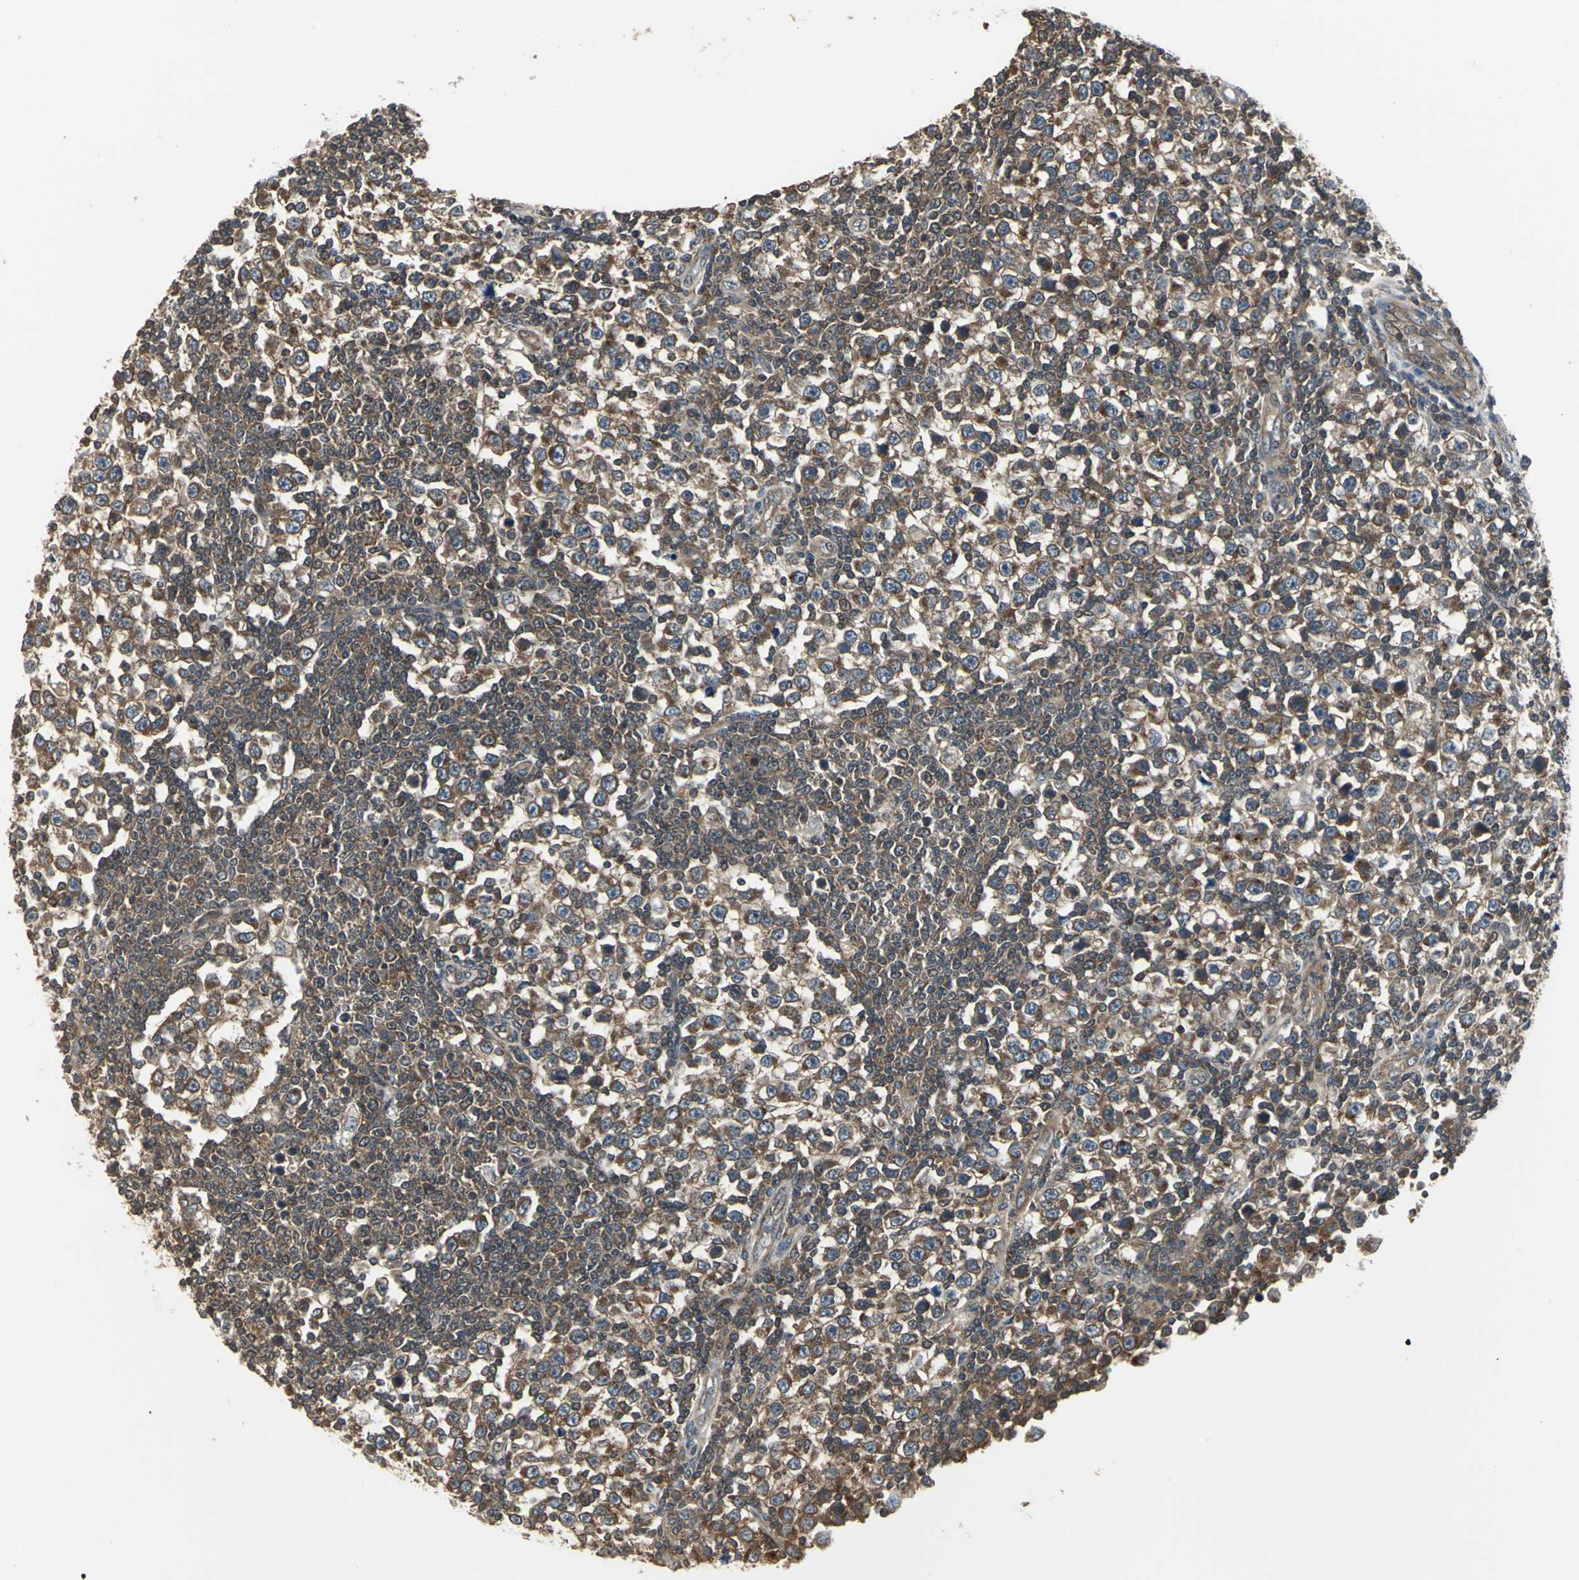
{"staining": {"intensity": "strong", "quantity": ">75%", "location": "cytoplasmic/membranous"}, "tissue": "testis cancer", "cell_type": "Tumor cells", "image_type": "cancer", "snomed": [{"axis": "morphology", "description": "Seminoma, NOS"}, {"axis": "topography", "description": "Testis"}], "caption": "Testis cancer stained for a protein (brown) shows strong cytoplasmic/membranous positive expression in approximately >75% of tumor cells.", "gene": "PFDN1", "patient": {"sex": "male", "age": 65}}